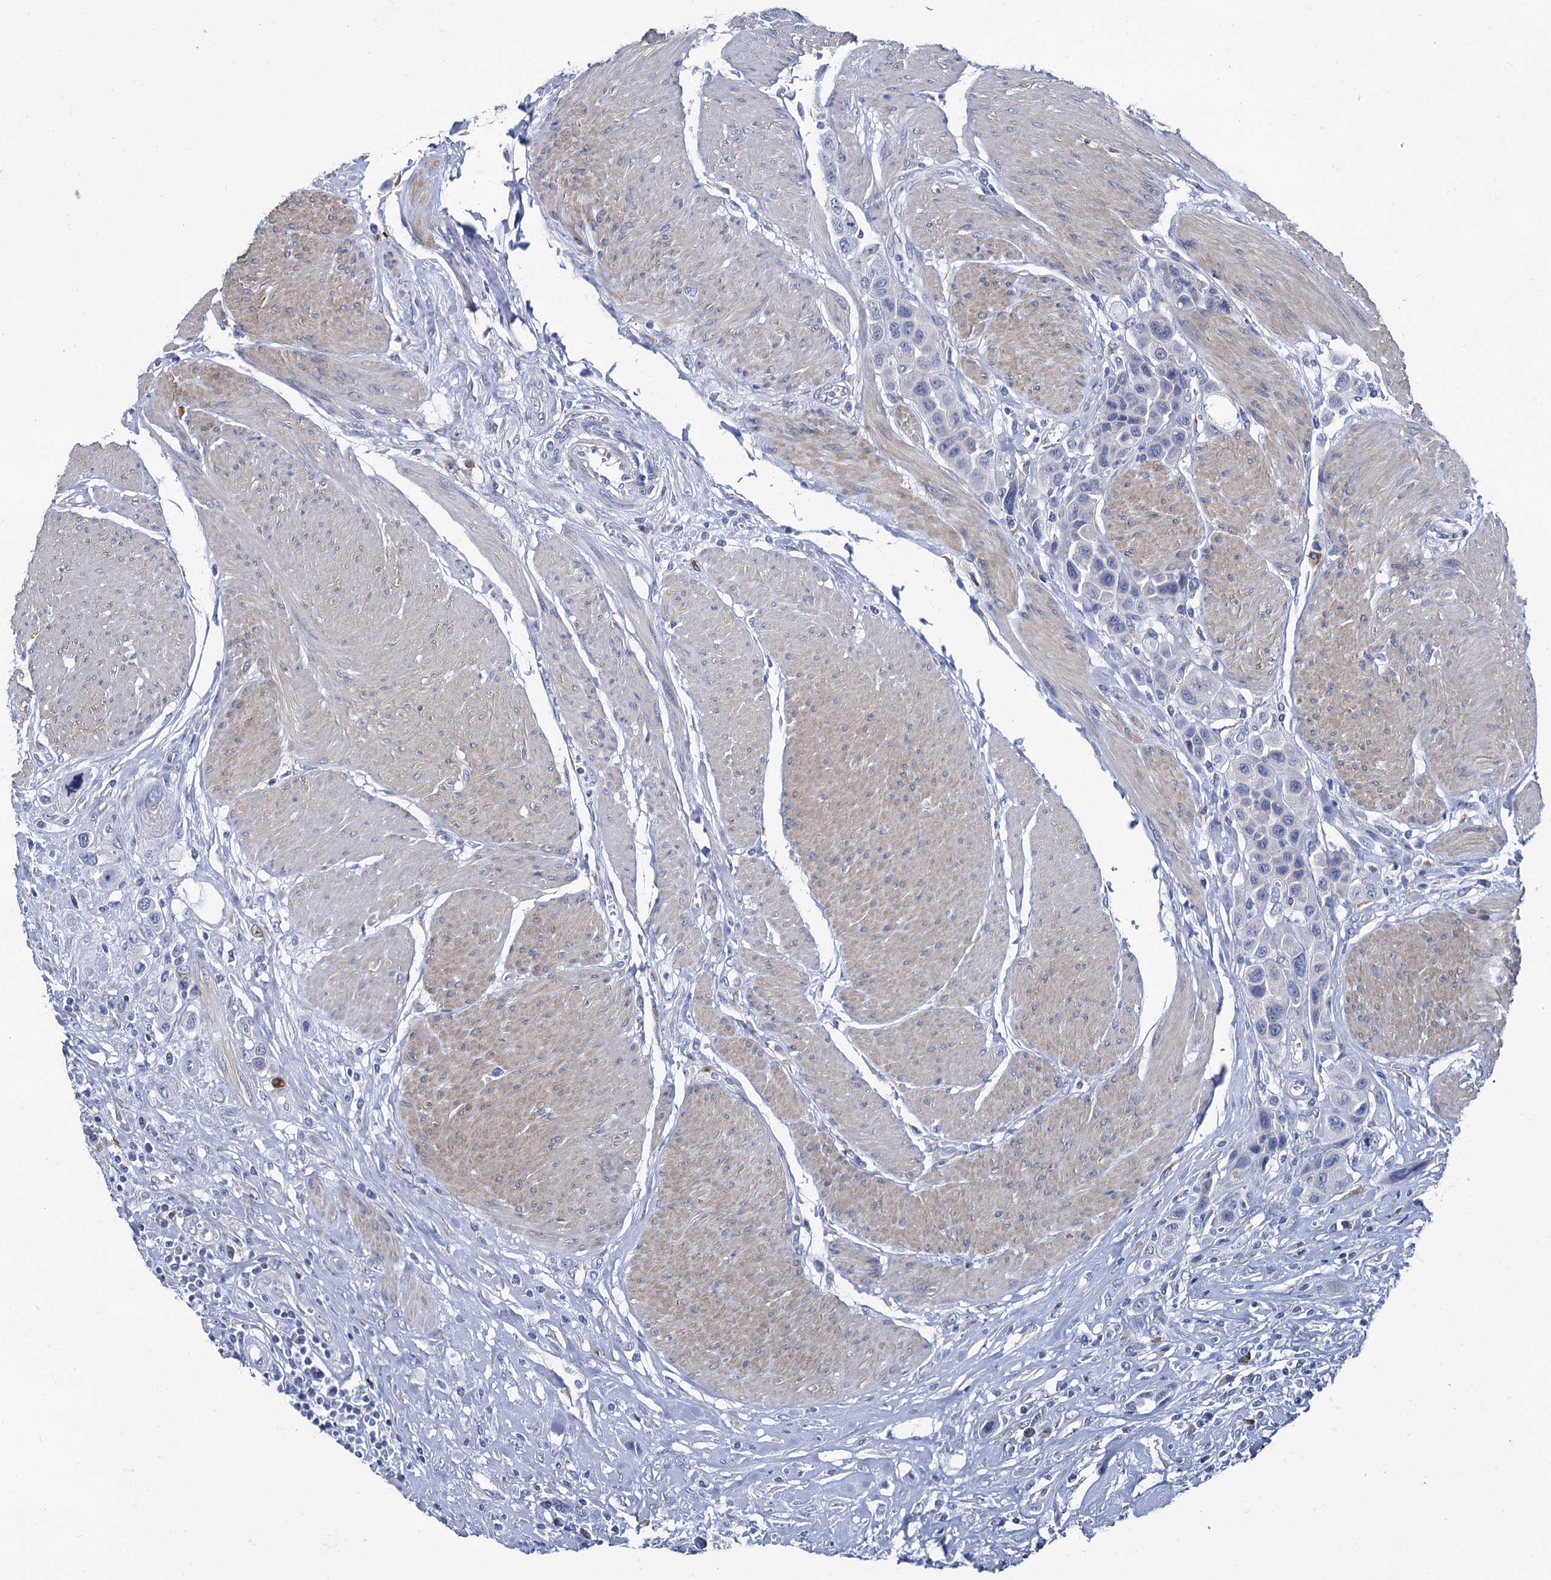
{"staining": {"intensity": "negative", "quantity": "none", "location": "none"}, "tissue": "urothelial cancer", "cell_type": "Tumor cells", "image_type": "cancer", "snomed": [{"axis": "morphology", "description": "Urothelial carcinoma, High grade"}, {"axis": "topography", "description": "Urinary bladder"}], "caption": "This is a histopathology image of IHC staining of high-grade urothelial carcinoma, which shows no positivity in tumor cells. (DAB immunohistochemistry (IHC), high magnification).", "gene": "FOXR2", "patient": {"sex": "male", "age": 50}}